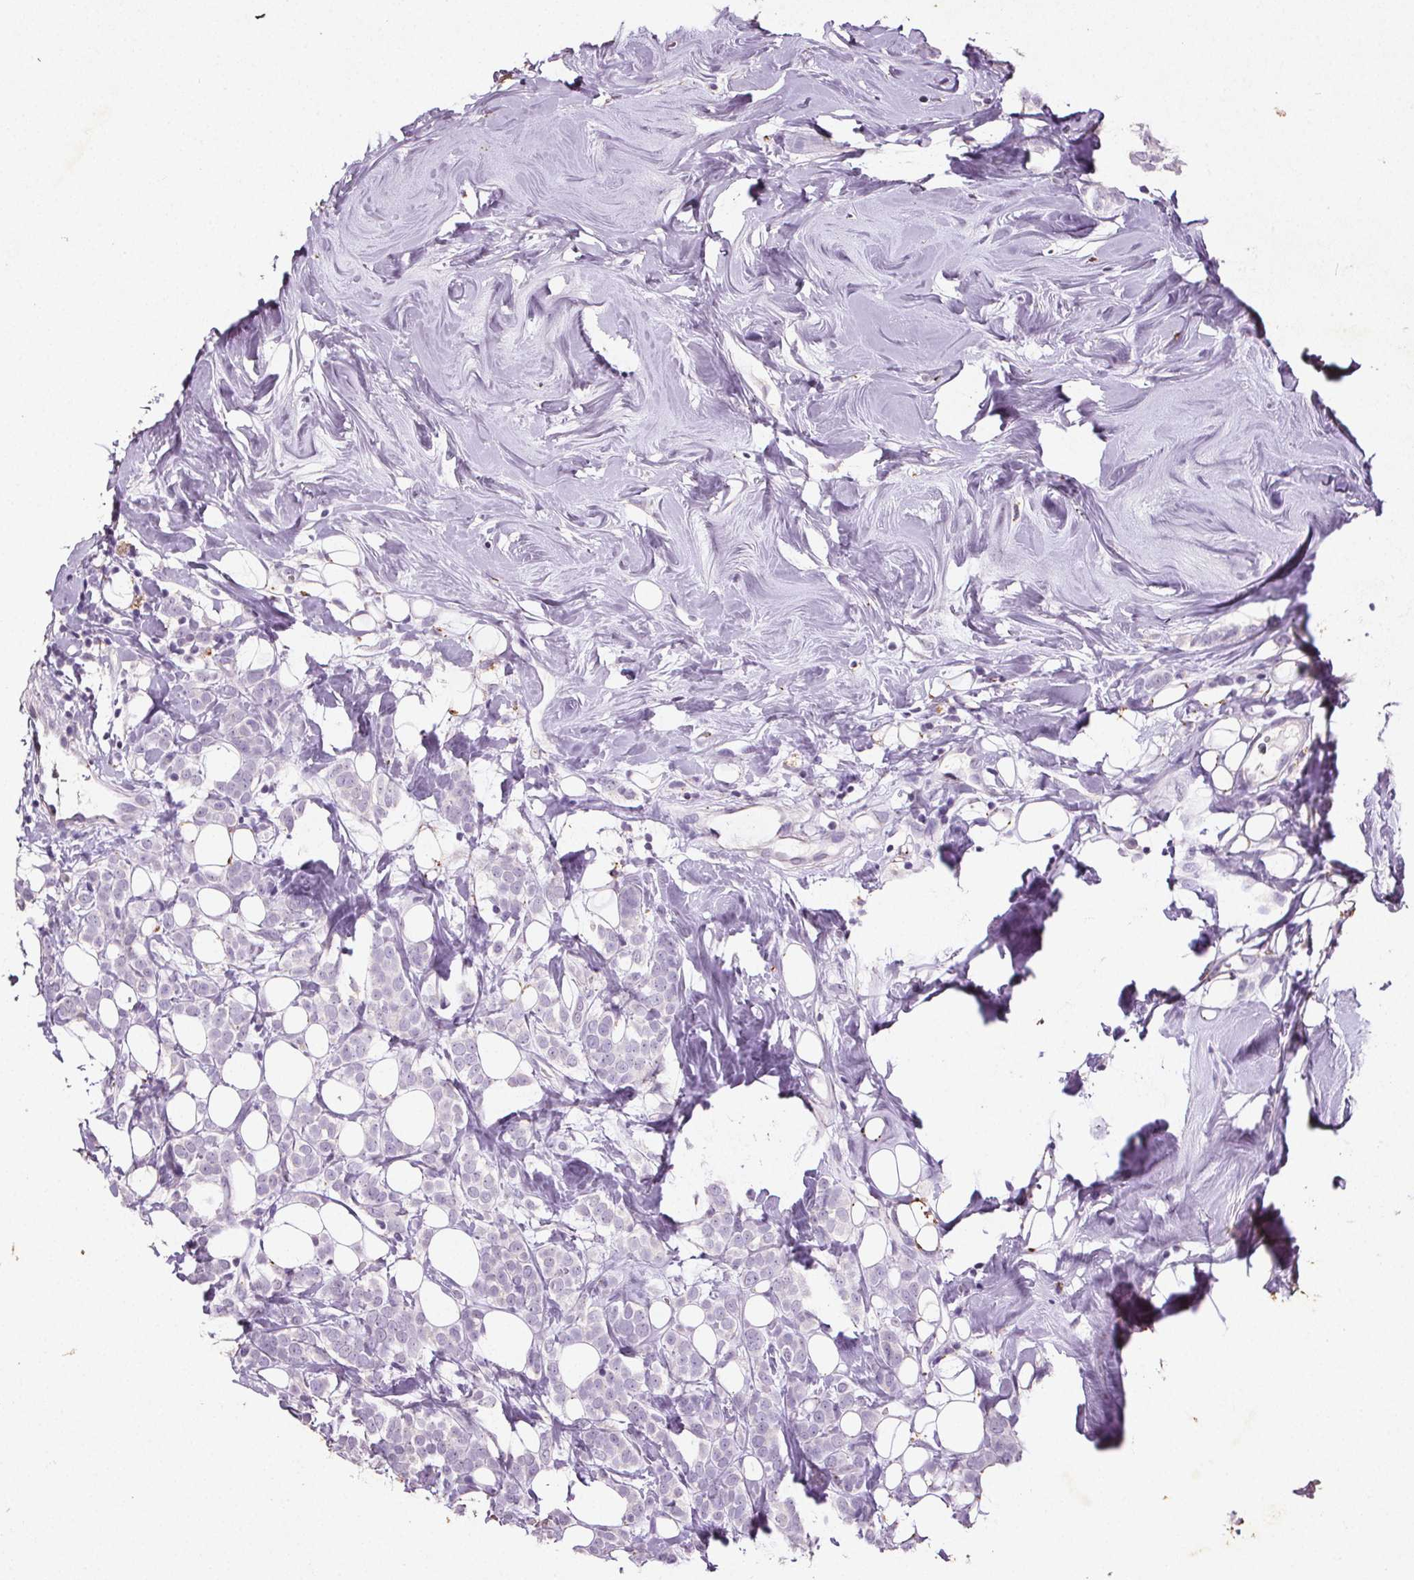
{"staining": {"intensity": "negative", "quantity": "none", "location": "none"}, "tissue": "breast cancer", "cell_type": "Tumor cells", "image_type": "cancer", "snomed": [{"axis": "morphology", "description": "Lobular carcinoma"}, {"axis": "topography", "description": "Breast"}], "caption": "This is an immunohistochemistry (IHC) histopathology image of breast lobular carcinoma. There is no staining in tumor cells.", "gene": "C19orf84", "patient": {"sex": "female", "age": 49}}